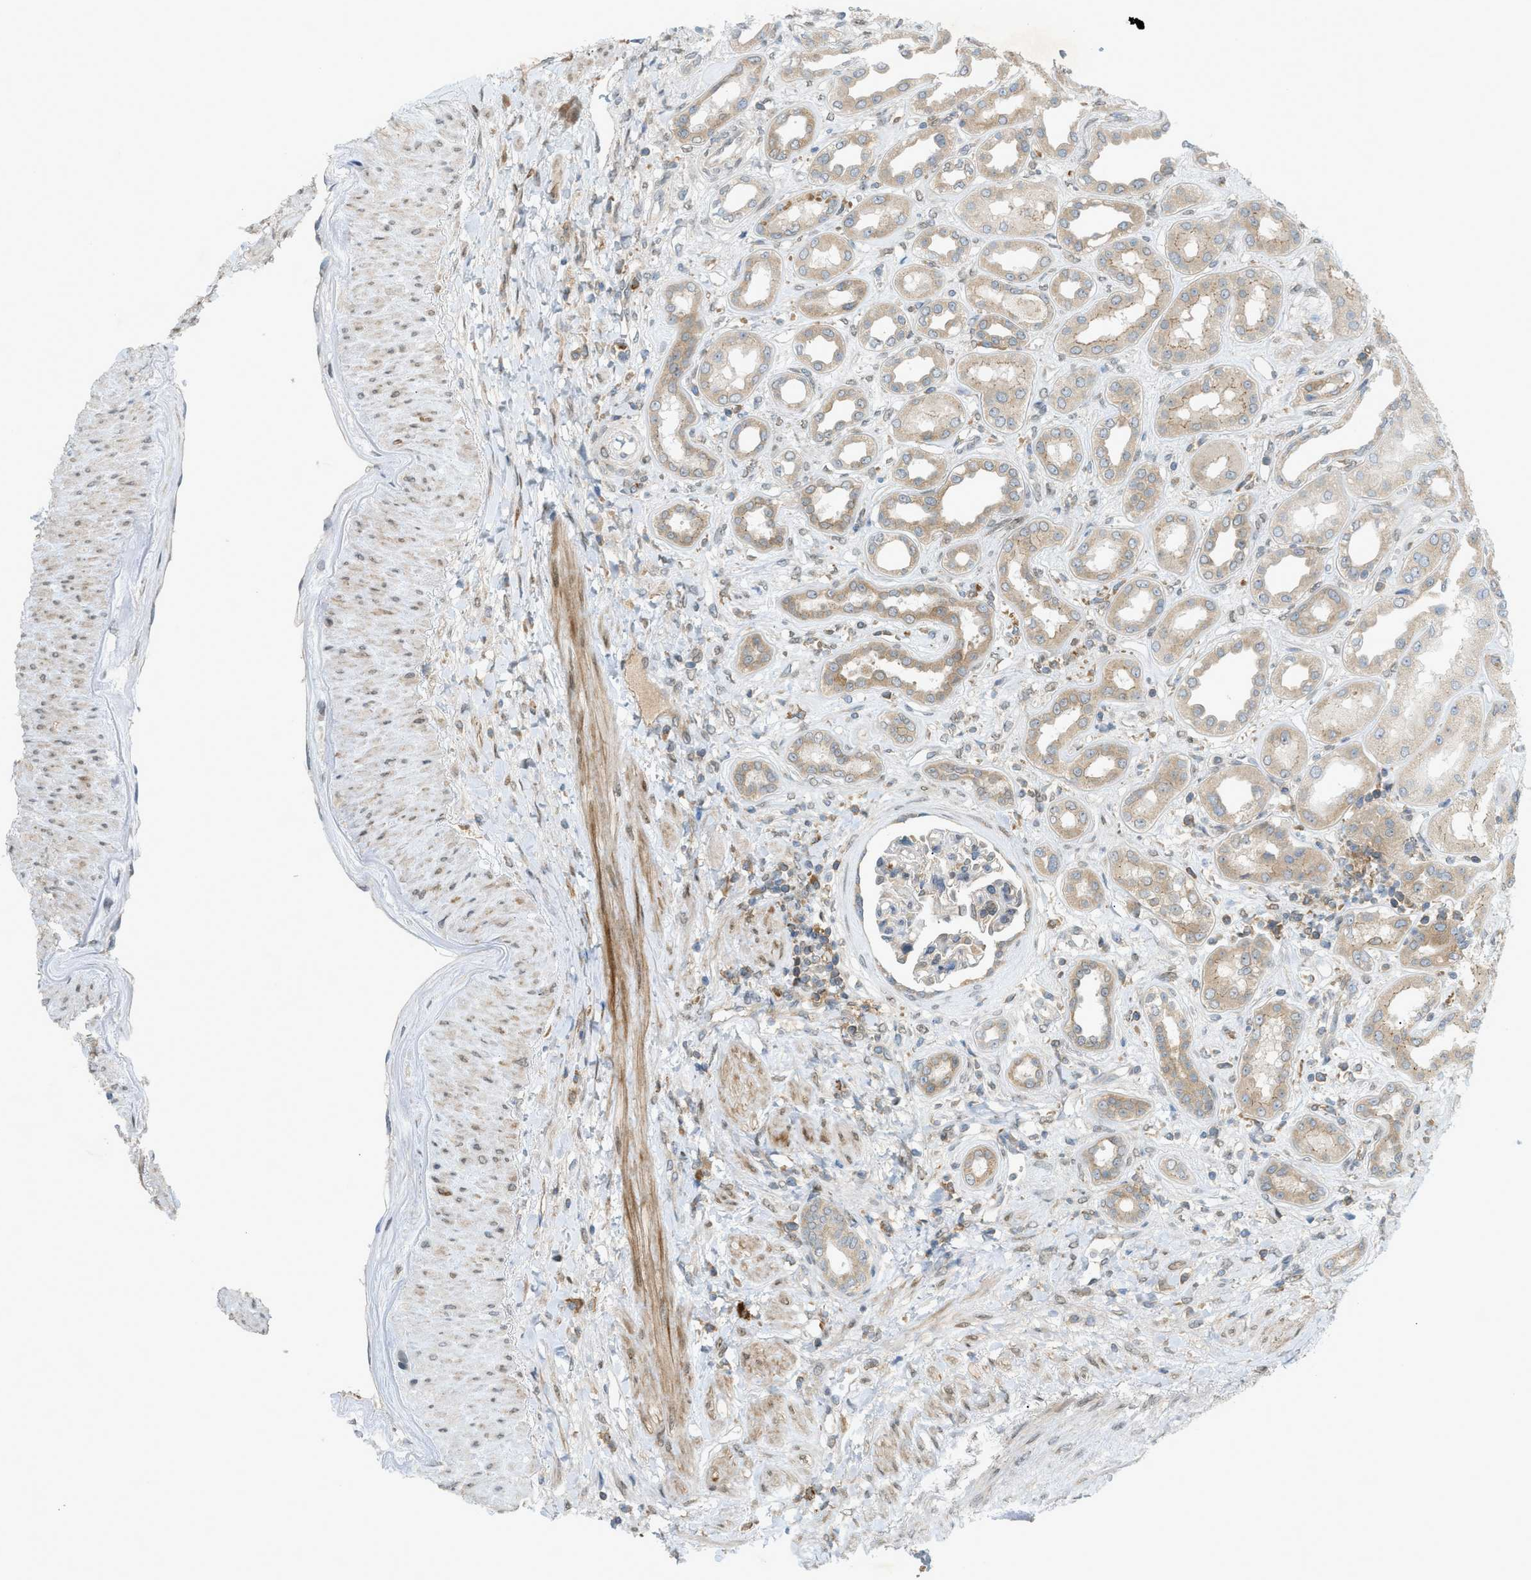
{"staining": {"intensity": "weak", "quantity": "<25%", "location": "cytoplasmic/membranous"}, "tissue": "kidney", "cell_type": "Cells in glomeruli", "image_type": "normal", "snomed": [{"axis": "morphology", "description": "Normal tissue, NOS"}, {"axis": "topography", "description": "Kidney"}], "caption": "Cells in glomeruli are negative for brown protein staining in benign kidney. (Brightfield microscopy of DAB immunohistochemistry (IHC) at high magnification).", "gene": "DYRK1A", "patient": {"sex": "male", "age": 59}}